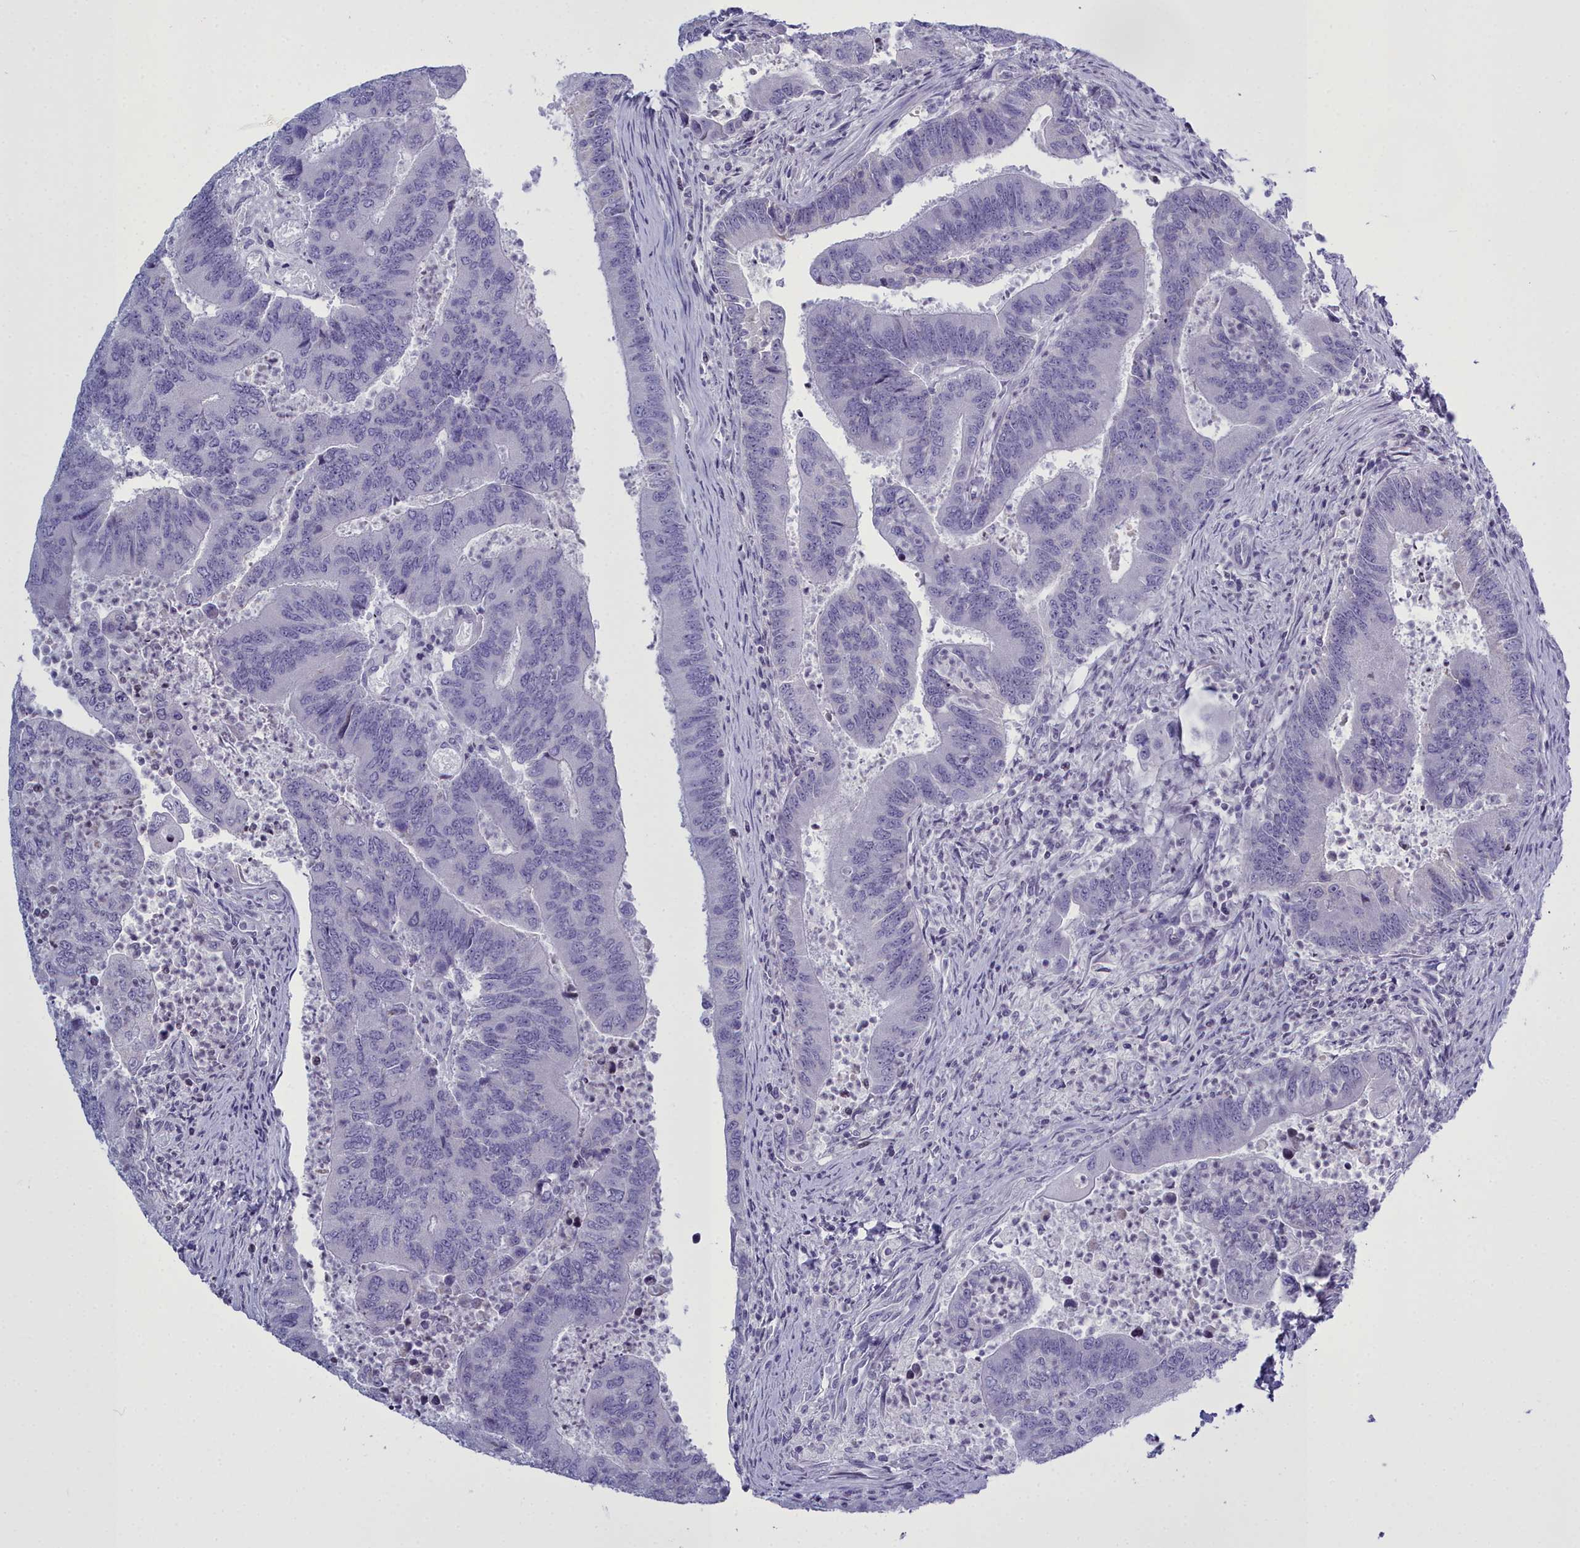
{"staining": {"intensity": "negative", "quantity": "none", "location": "none"}, "tissue": "colorectal cancer", "cell_type": "Tumor cells", "image_type": "cancer", "snomed": [{"axis": "morphology", "description": "Adenocarcinoma, NOS"}, {"axis": "topography", "description": "Colon"}], "caption": "DAB immunohistochemical staining of human adenocarcinoma (colorectal) displays no significant positivity in tumor cells.", "gene": "MAP6", "patient": {"sex": "female", "age": 67}}